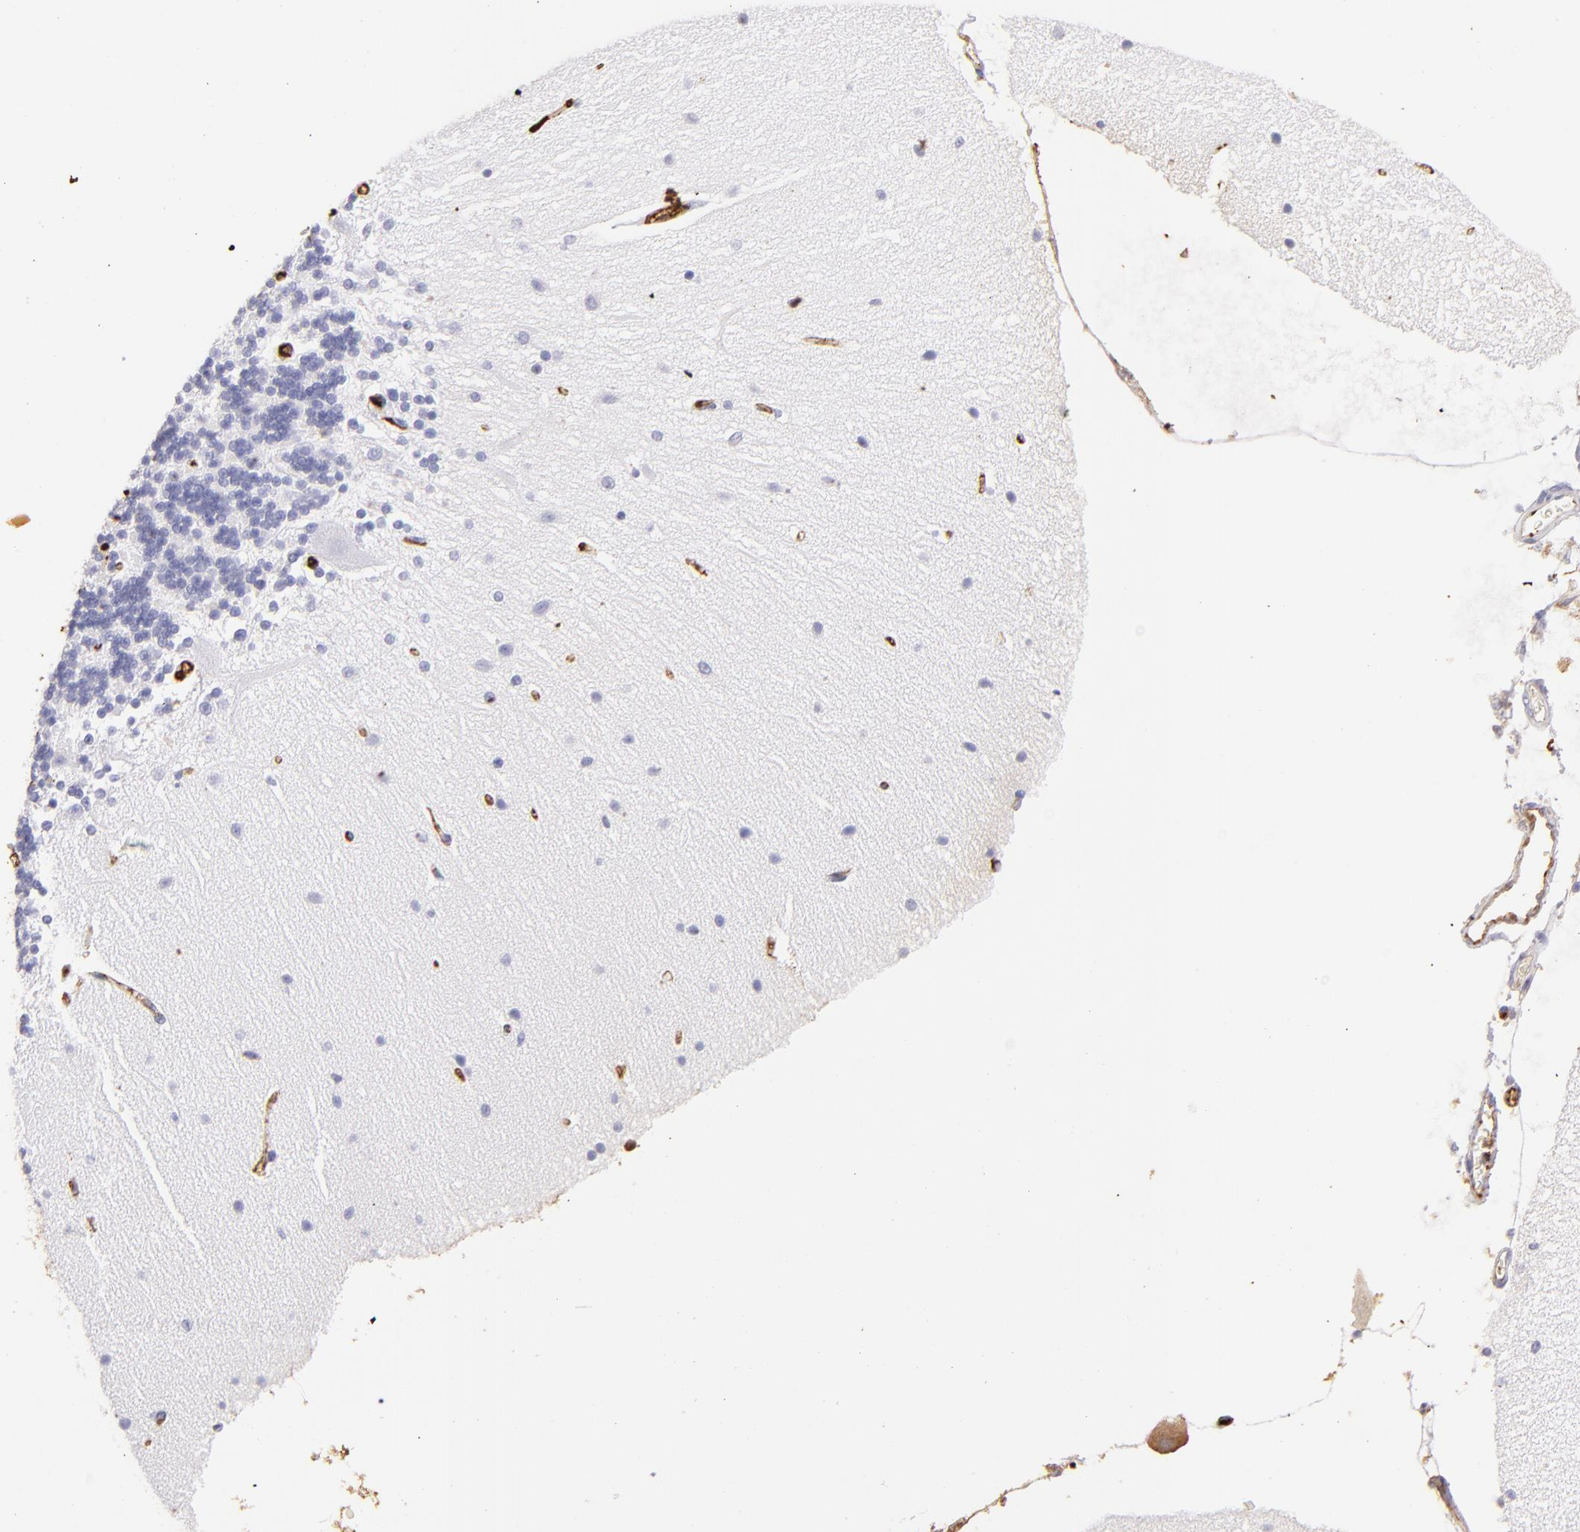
{"staining": {"intensity": "negative", "quantity": "none", "location": "none"}, "tissue": "cerebellum", "cell_type": "Cells in granular layer", "image_type": "normal", "snomed": [{"axis": "morphology", "description": "Normal tissue, NOS"}, {"axis": "topography", "description": "Cerebellum"}], "caption": "Immunohistochemical staining of benign human cerebellum reveals no significant staining in cells in granular layer.", "gene": "FGB", "patient": {"sex": "female", "age": 54}}